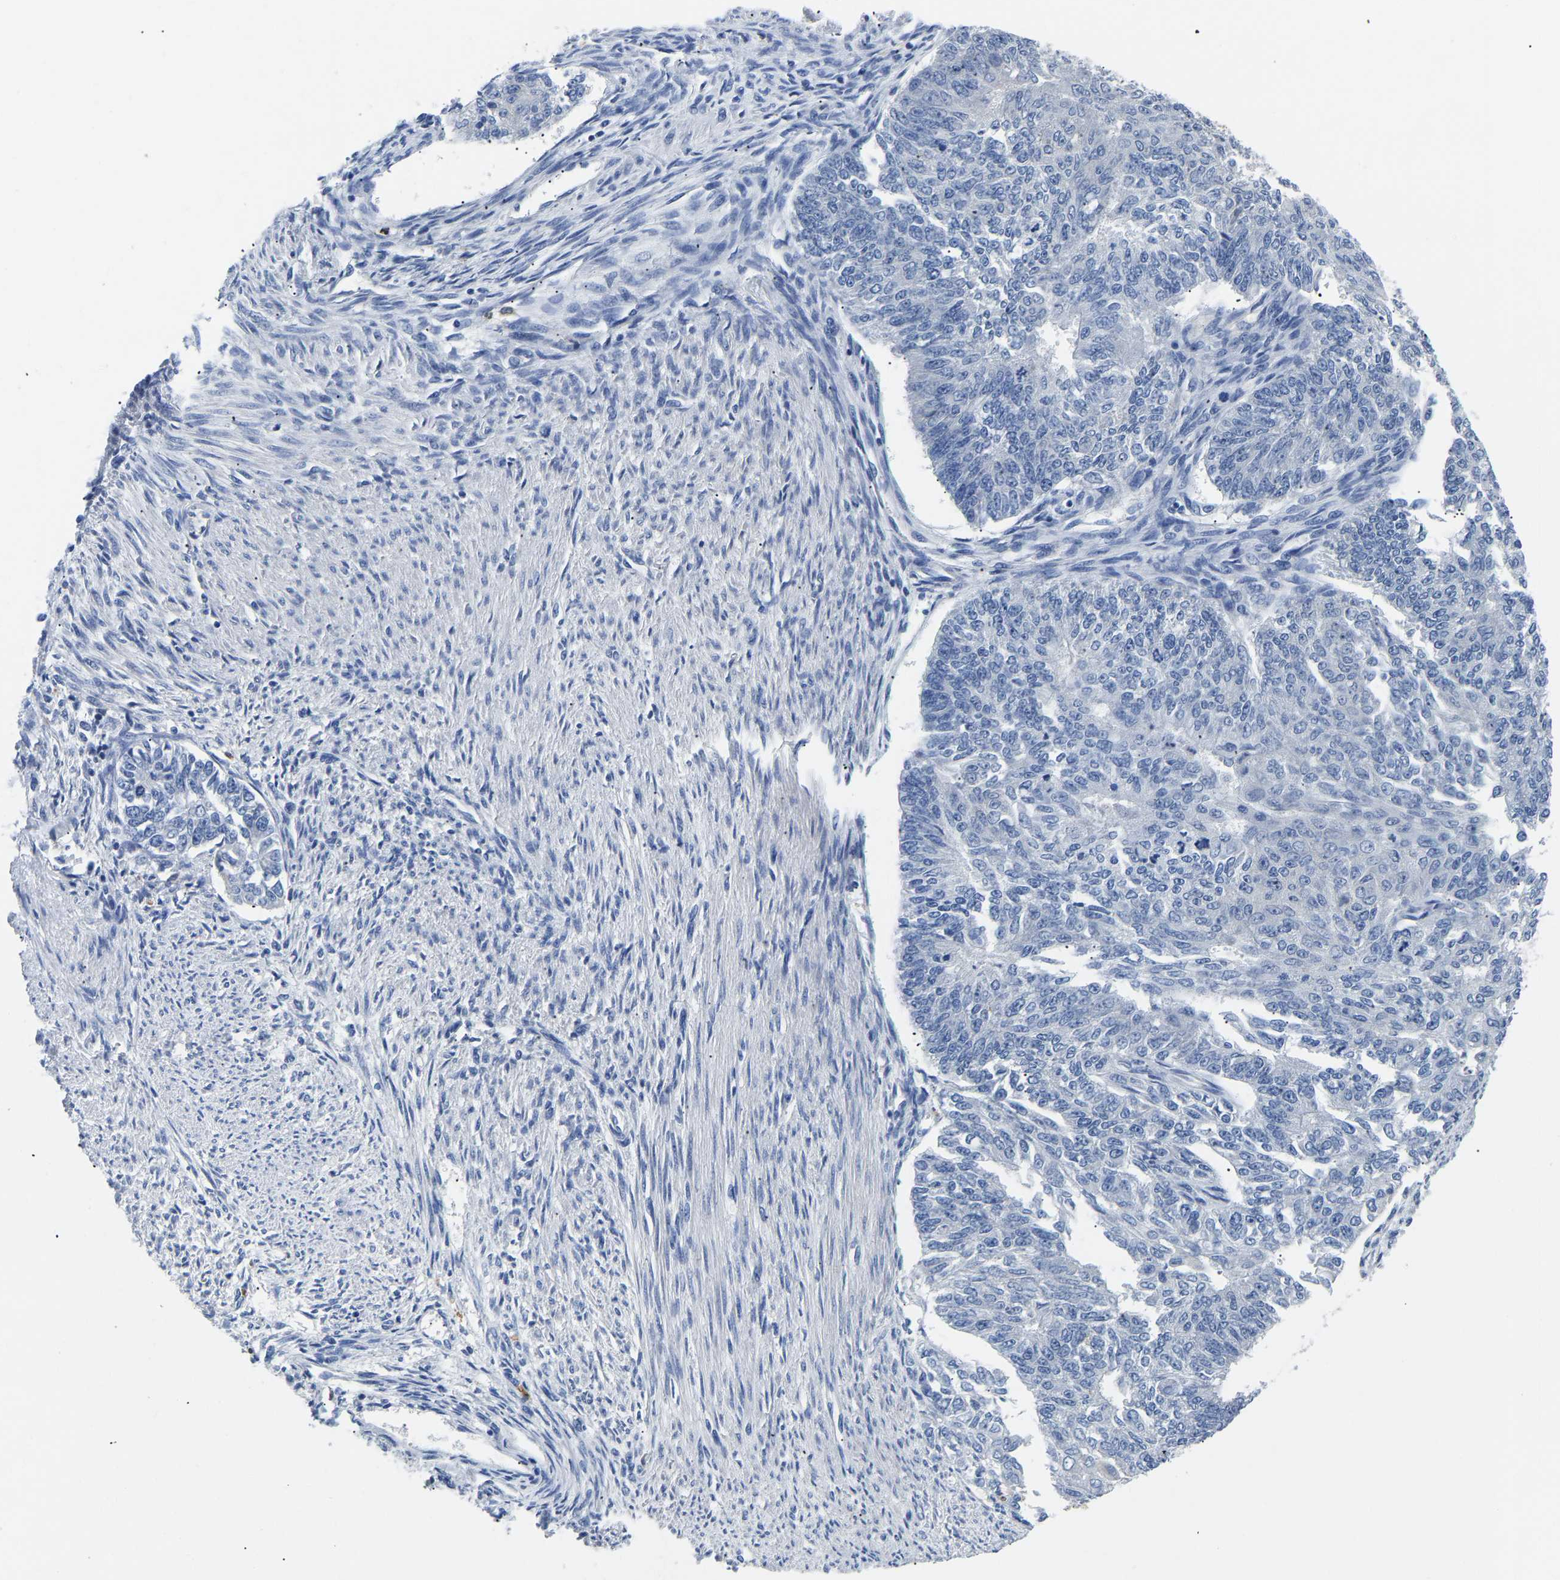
{"staining": {"intensity": "negative", "quantity": "none", "location": "none"}, "tissue": "endometrial cancer", "cell_type": "Tumor cells", "image_type": "cancer", "snomed": [{"axis": "morphology", "description": "Adenocarcinoma, NOS"}, {"axis": "topography", "description": "Endometrium"}], "caption": "Tumor cells show no significant protein staining in adenocarcinoma (endometrial).", "gene": "TOR1B", "patient": {"sex": "female", "age": 32}}